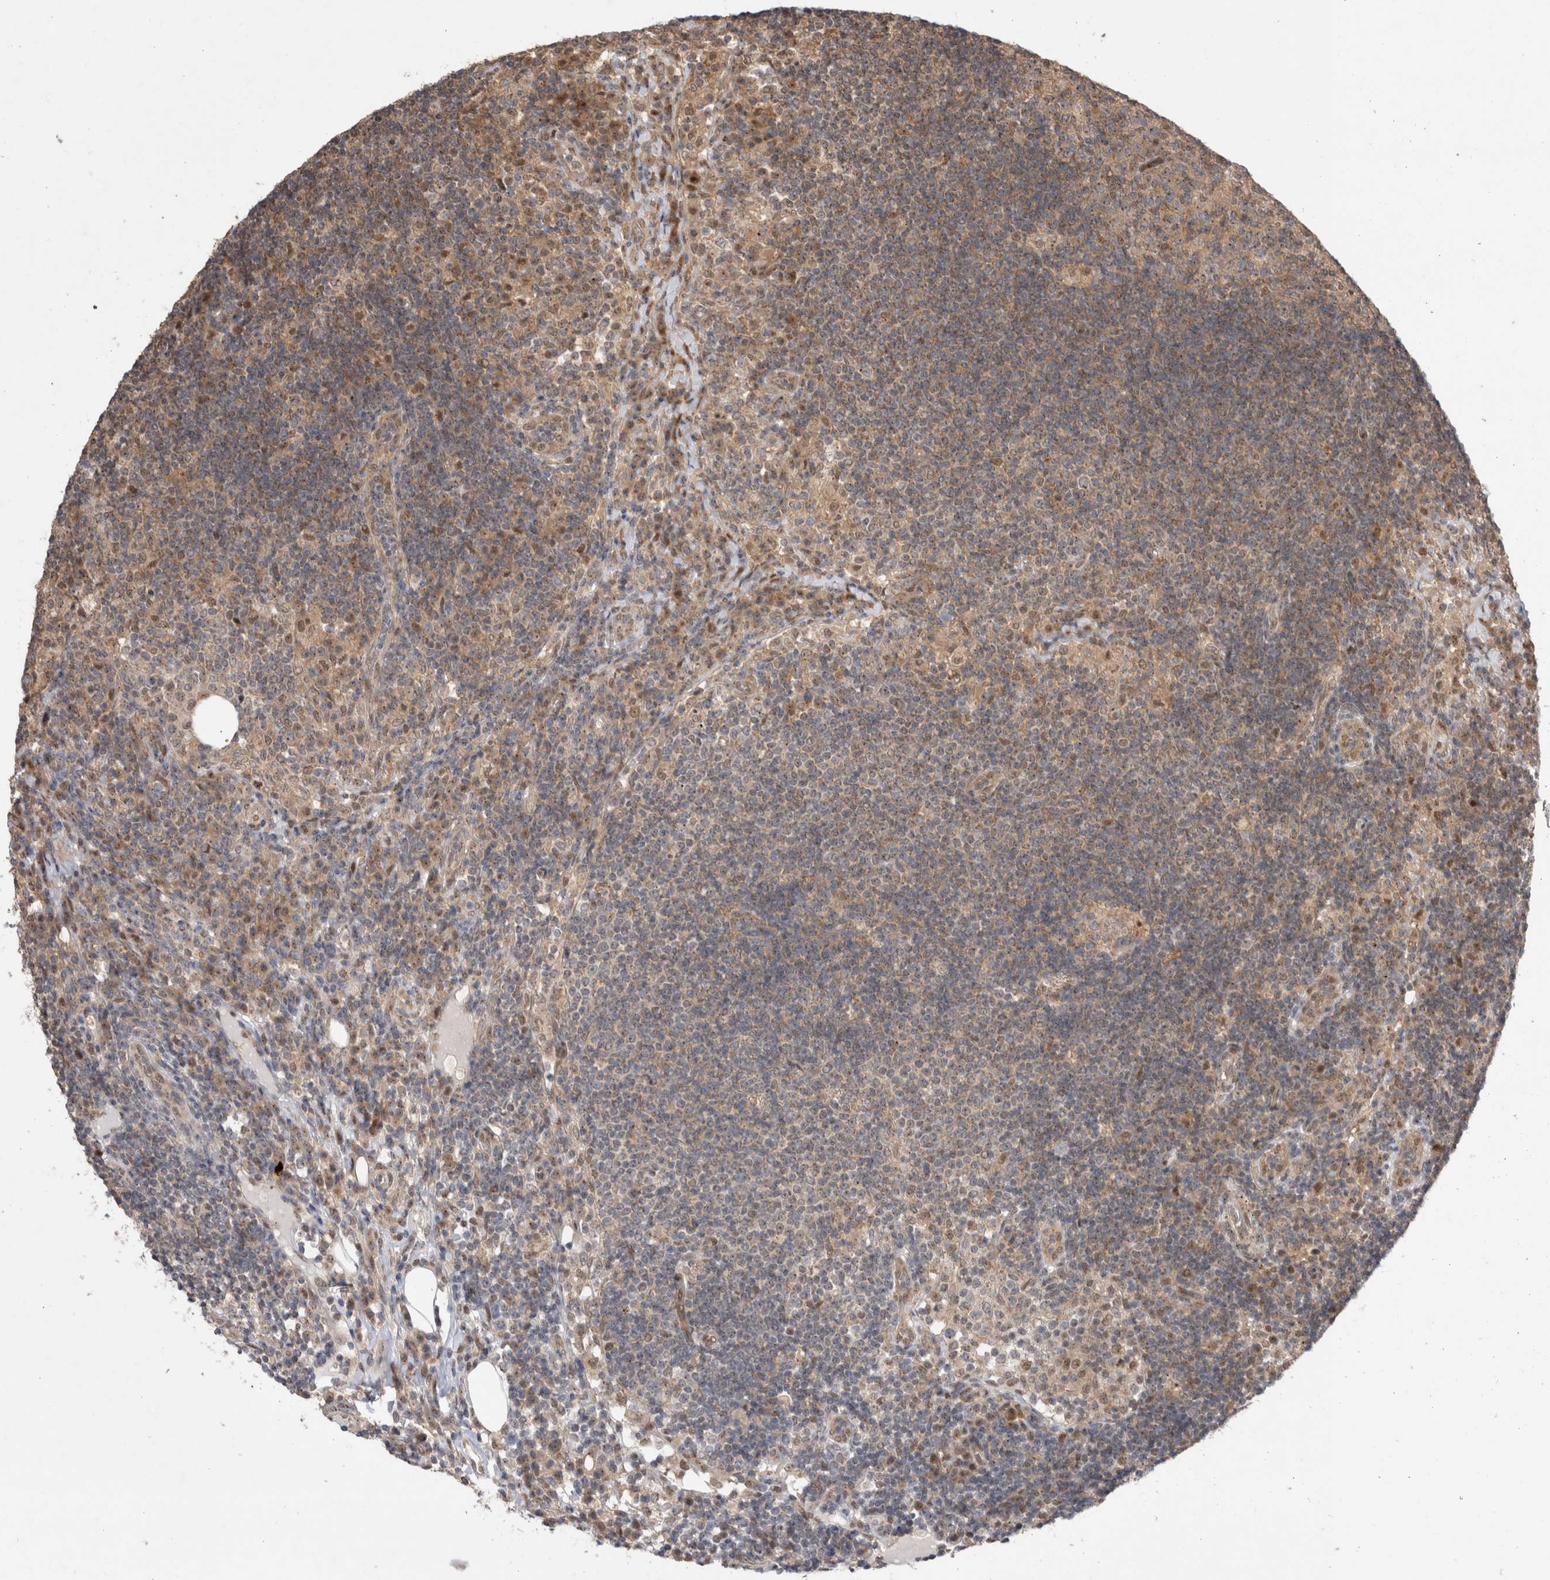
{"staining": {"intensity": "weak", "quantity": "<25%", "location": "cytoplasmic/membranous"}, "tissue": "lymph node", "cell_type": "Germinal center cells", "image_type": "normal", "snomed": [{"axis": "morphology", "description": "Normal tissue, NOS"}, {"axis": "topography", "description": "Lymph node"}], "caption": "Image shows no significant protein positivity in germinal center cells of normal lymph node.", "gene": "SLC29A1", "patient": {"sex": "female", "age": 53}}